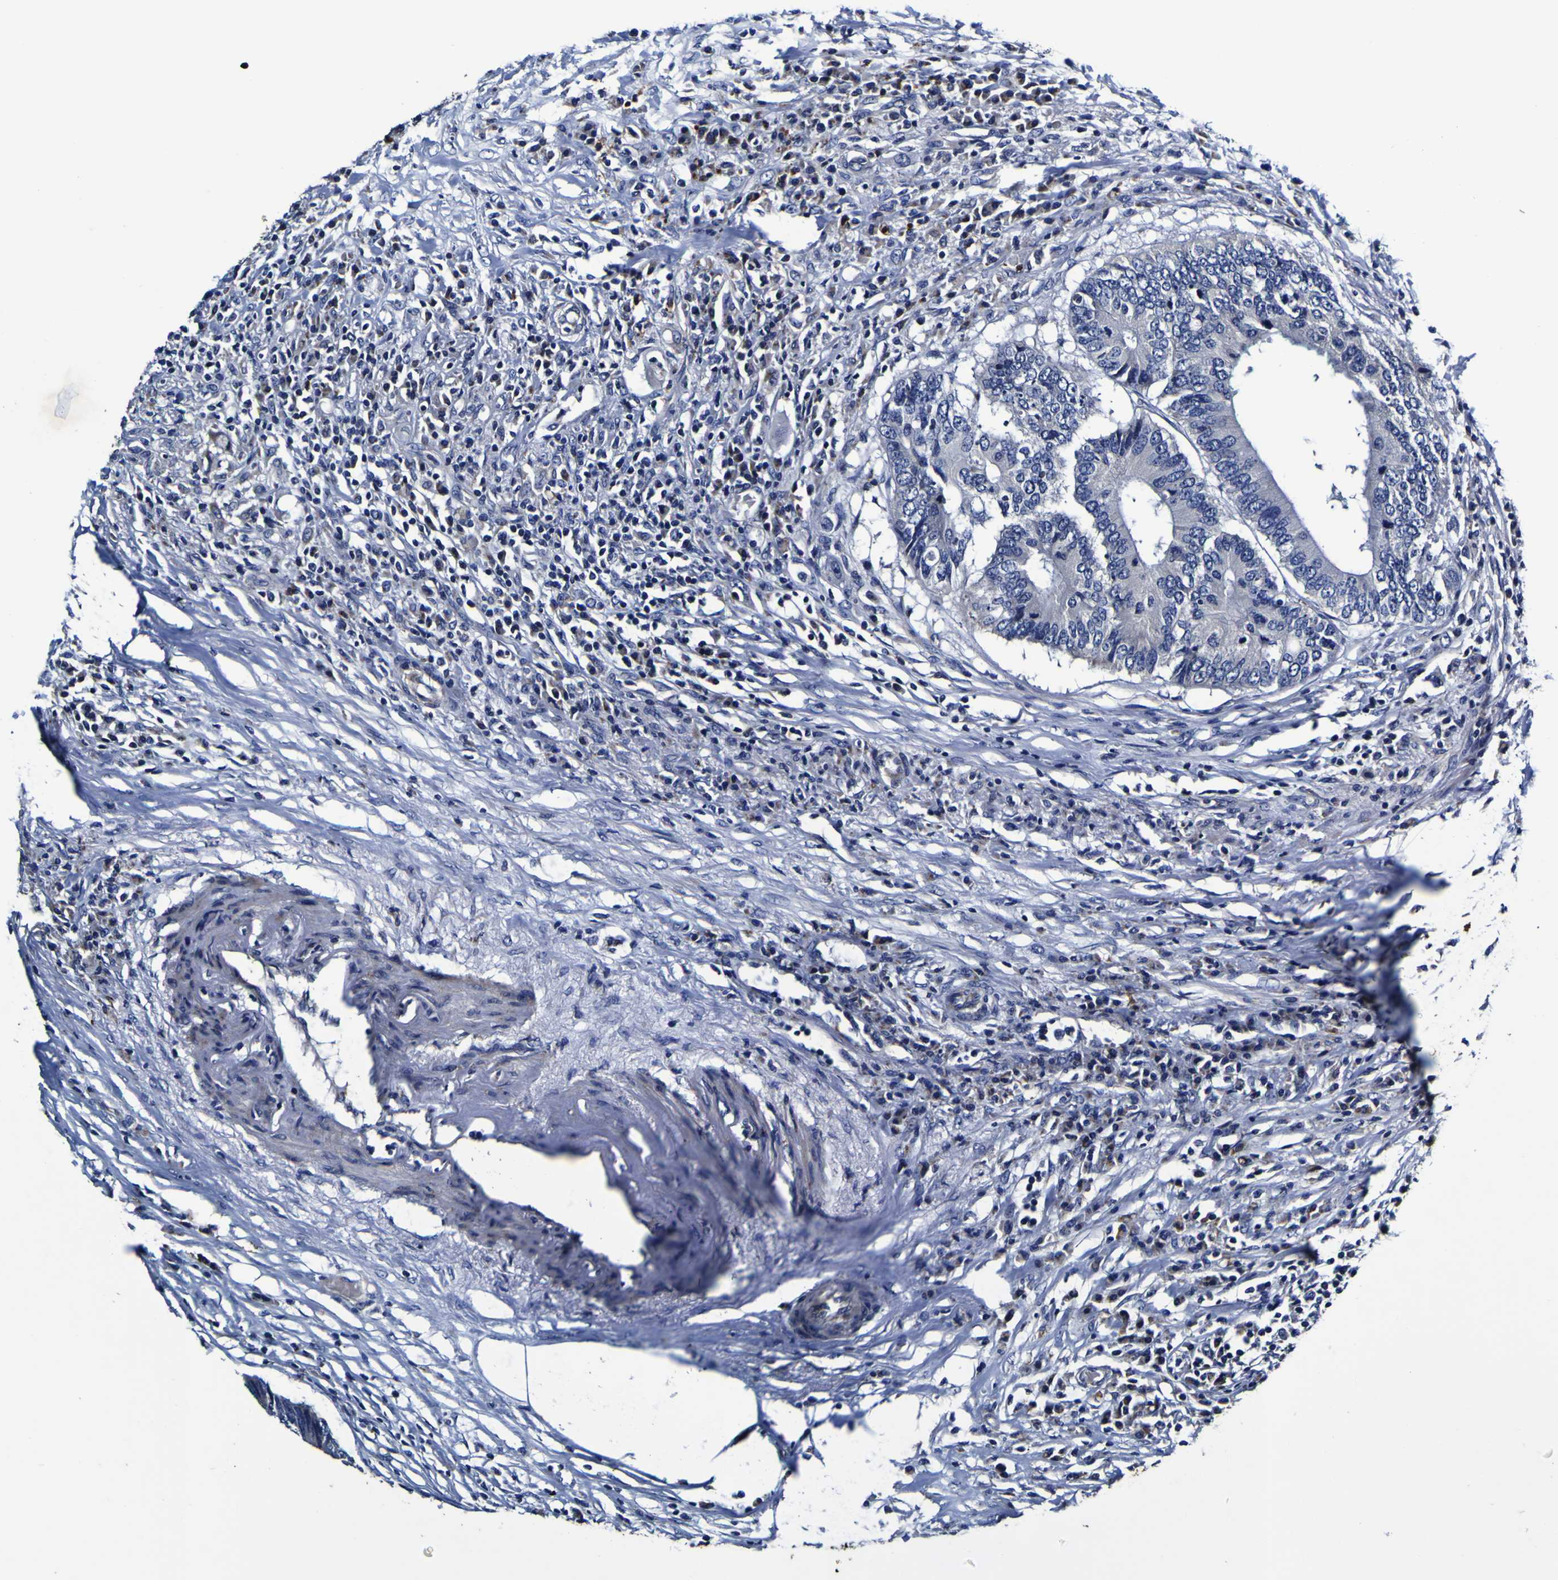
{"staining": {"intensity": "negative", "quantity": "none", "location": "none"}, "tissue": "colorectal cancer", "cell_type": "Tumor cells", "image_type": "cancer", "snomed": [{"axis": "morphology", "description": "Adenocarcinoma, NOS"}, {"axis": "topography", "description": "Colon"}], "caption": "Histopathology image shows no significant protein expression in tumor cells of colorectal cancer.", "gene": "PANK4", "patient": {"sex": "male", "age": 71}}